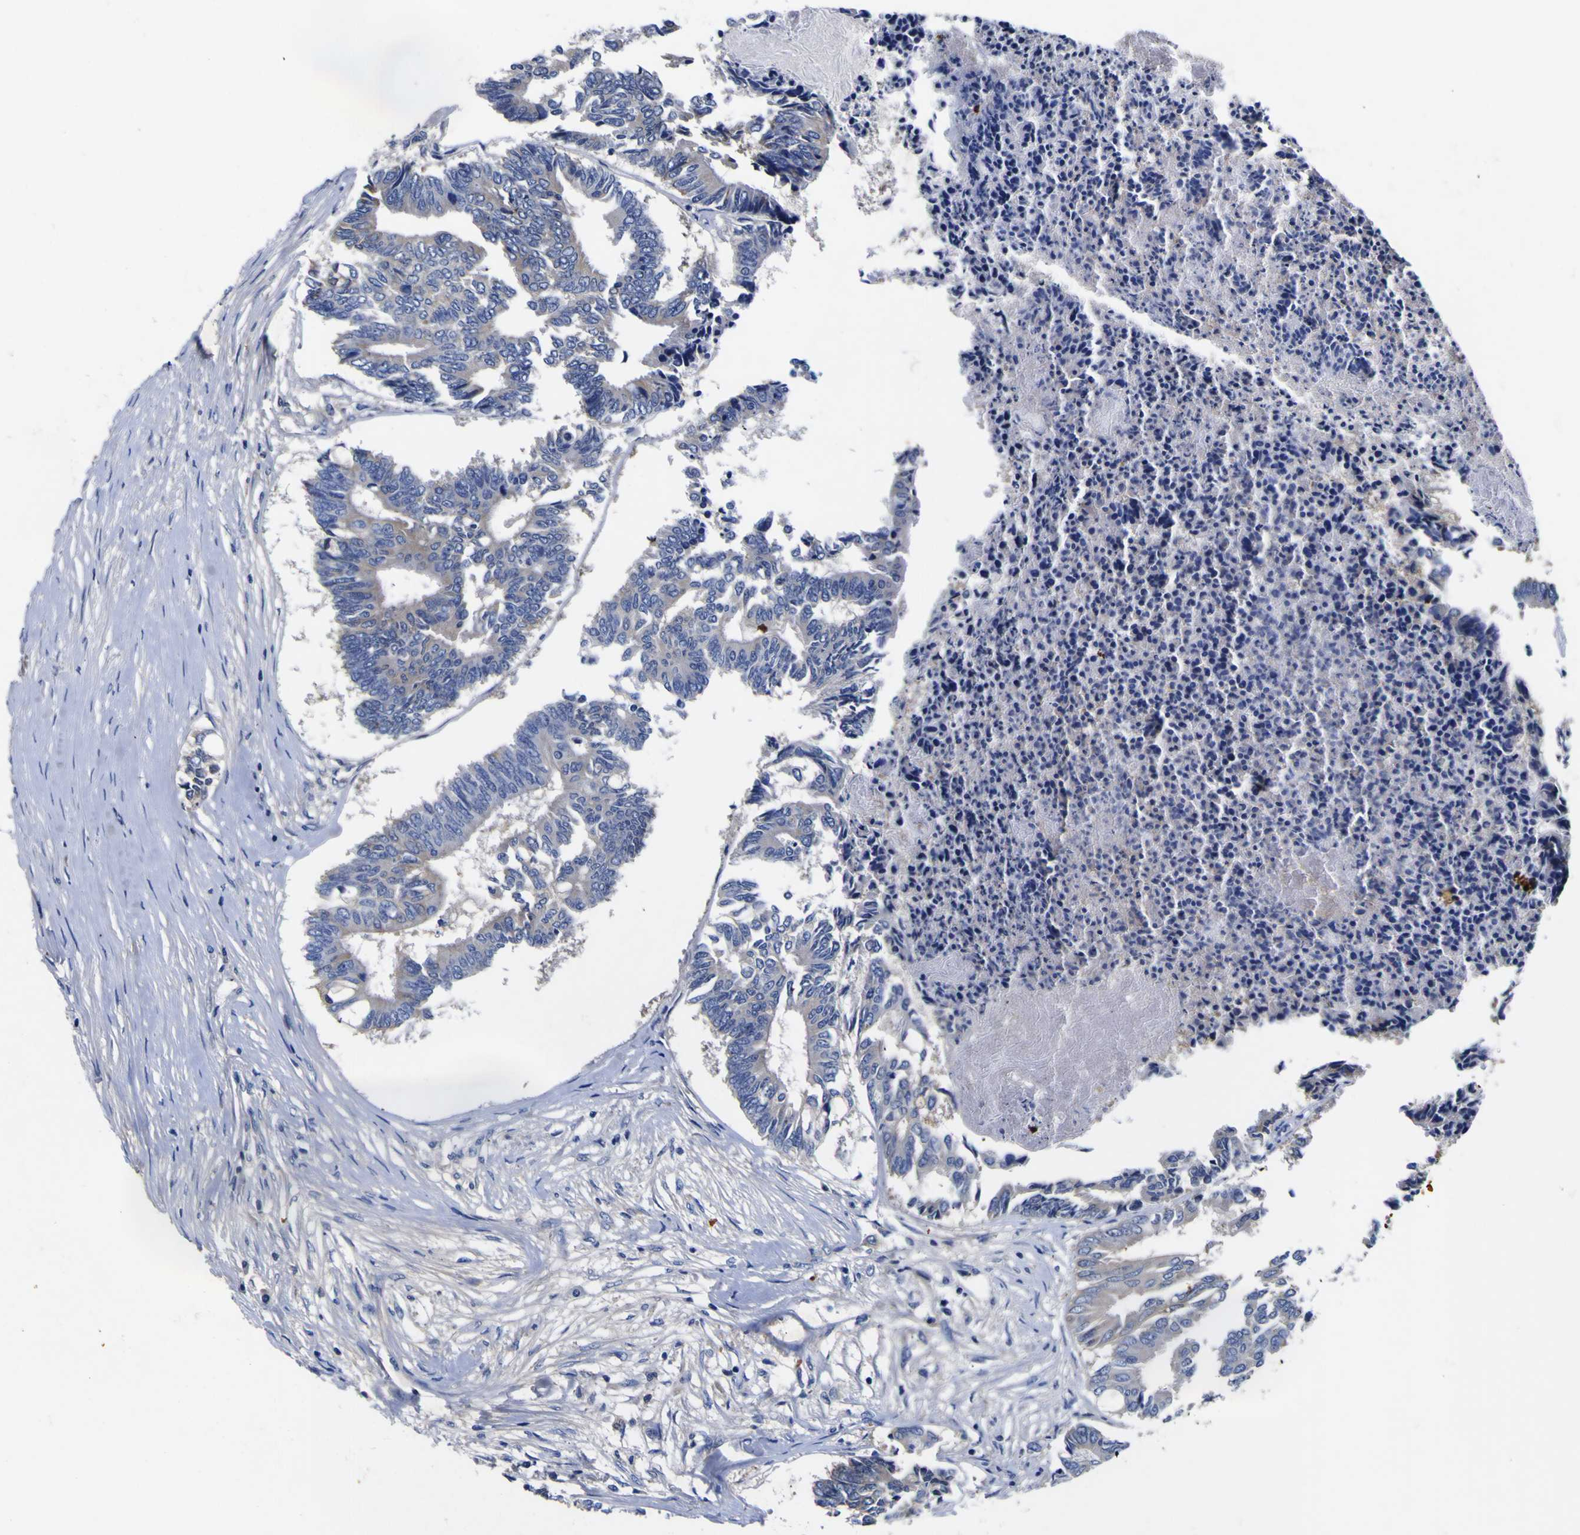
{"staining": {"intensity": "negative", "quantity": "none", "location": "none"}, "tissue": "colorectal cancer", "cell_type": "Tumor cells", "image_type": "cancer", "snomed": [{"axis": "morphology", "description": "Adenocarcinoma, NOS"}, {"axis": "topography", "description": "Rectum"}], "caption": "An image of human colorectal cancer (adenocarcinoma) is negative for staining in tumor cells. (Brightfield microscopy of DAB immunohistochemistry at high magnification).", "gene": "VASN", "patient": {"sex": "male", "age": 63}}